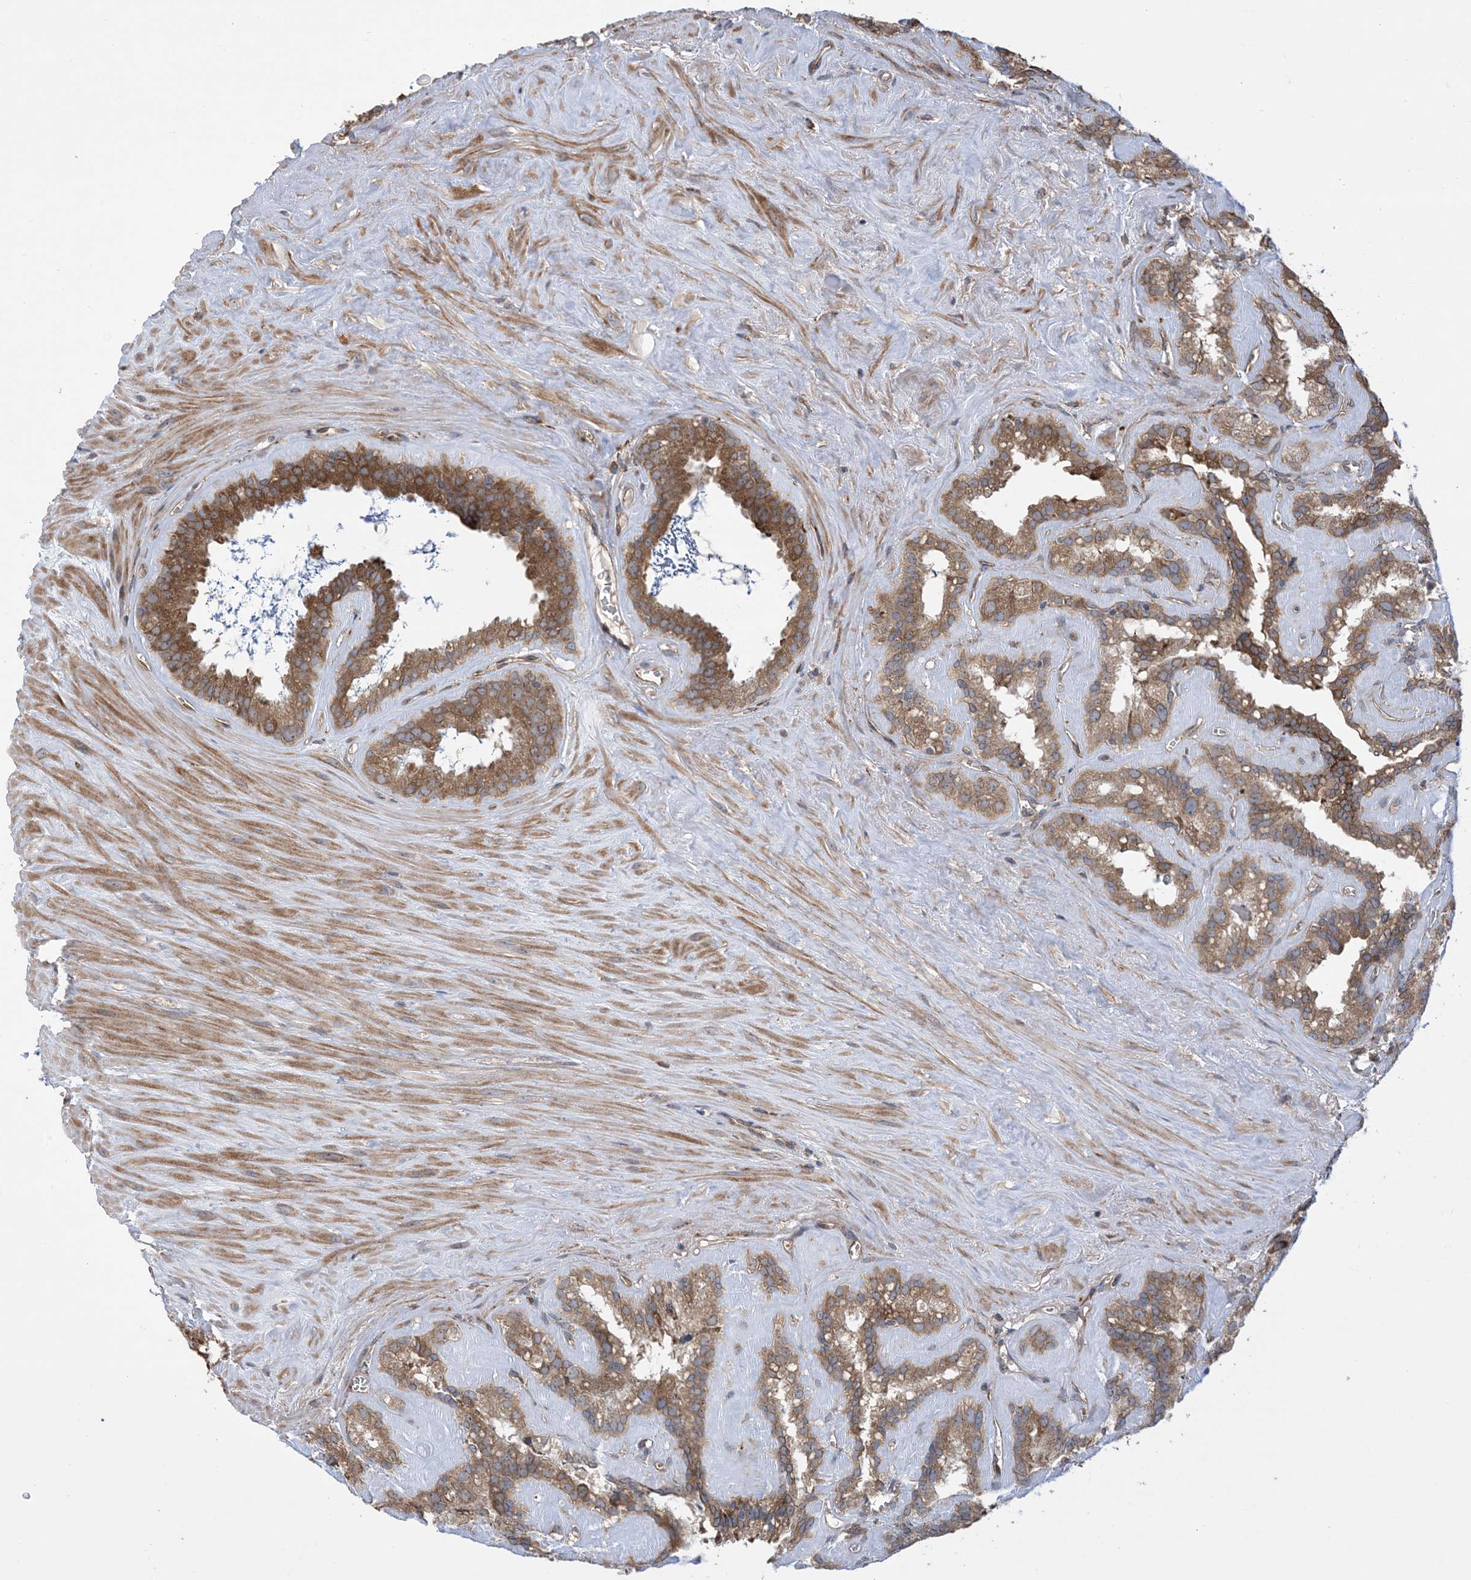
{"staining": {"intensity": "moderate", "quantity": ">75%", "location": "cytoplasmic/membranous"}, "tissue": "seminal vesicle", "cell_type": "Glandular cells", "image_type": "normal", "snomed": [{"axis": "morphology", "description": "Normal tissue, NOS"}, {"axis": "topography", "description": "Prostate"}, {"axis": "topography", "description": "Seminal veicle"}], "caption": "Immunohistochemistry (IHC) (DAB) staining of unremarkable seminal vesicle displays moderate cytoplasmic/membranous protein positivity in about >75% of glandular cells. The protein of interest is stained brown, and the nuclei are stained in blue (DAB IHC with brightfield microscopy, high magnification).", "gene": "CLEC16A", "patient": {"sex": "male", "age": 59}}